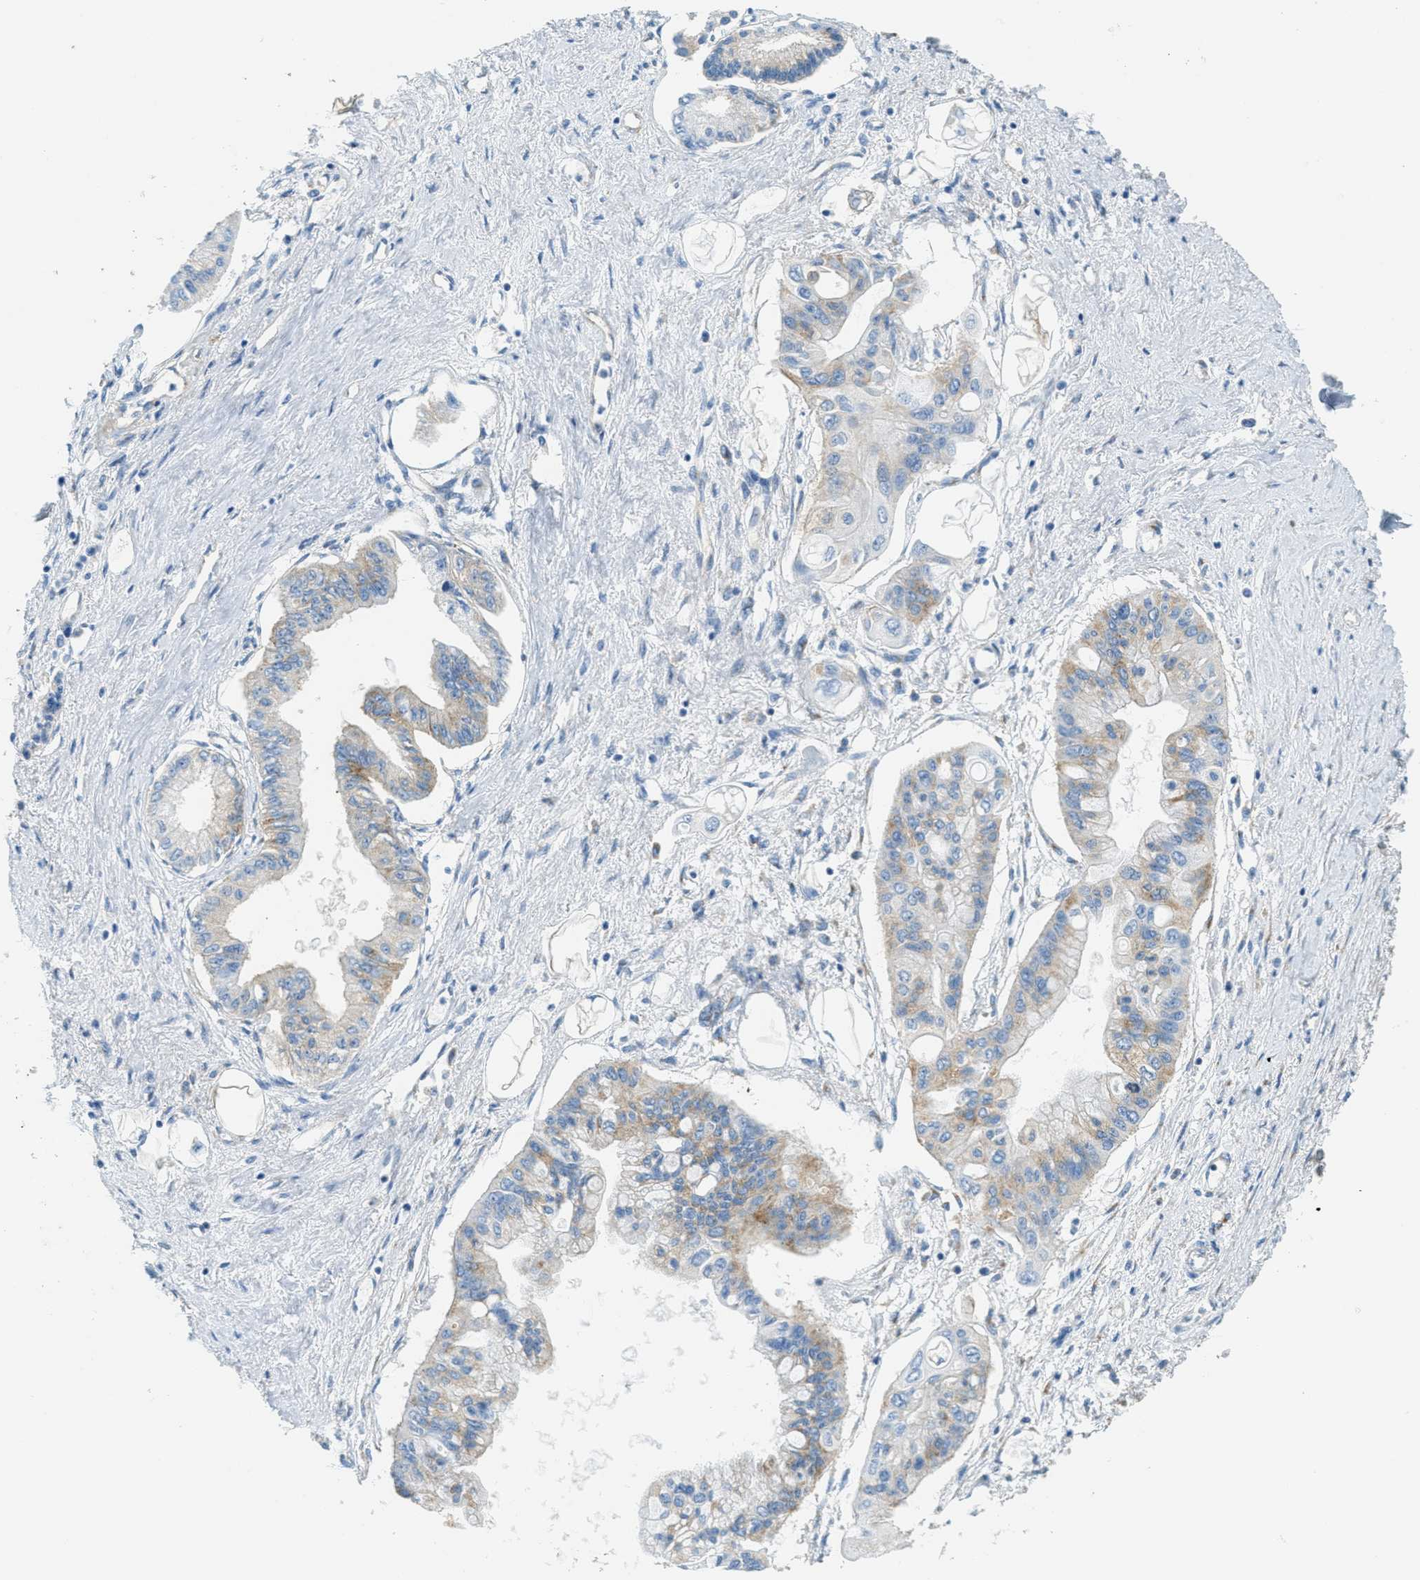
{"staining": {"intensity": "moderate", "quantity": "<25%", "location": "cytoplasmic/membranous"}, "tissue": "pancreatic cancer", "cell_type": "Tumor cells", "image_type": "cancer", "snomed": [{"axis": "morphology", "description": "Adenocarcinoma, NOS"}, {"axis": "topography", "description": "Pancreas"}], "caption": "Brown immunohistochemical staining in adenocarcinoma (pancreatic) demonstrates moderate cytoplasmic/membranous staining in about <25% of tumor cells. (brown staining indicates protein expression, while blue staining denotes nuclei).", "gene": "AP2B1", "patient": {"sex": "female", "age": 77}}